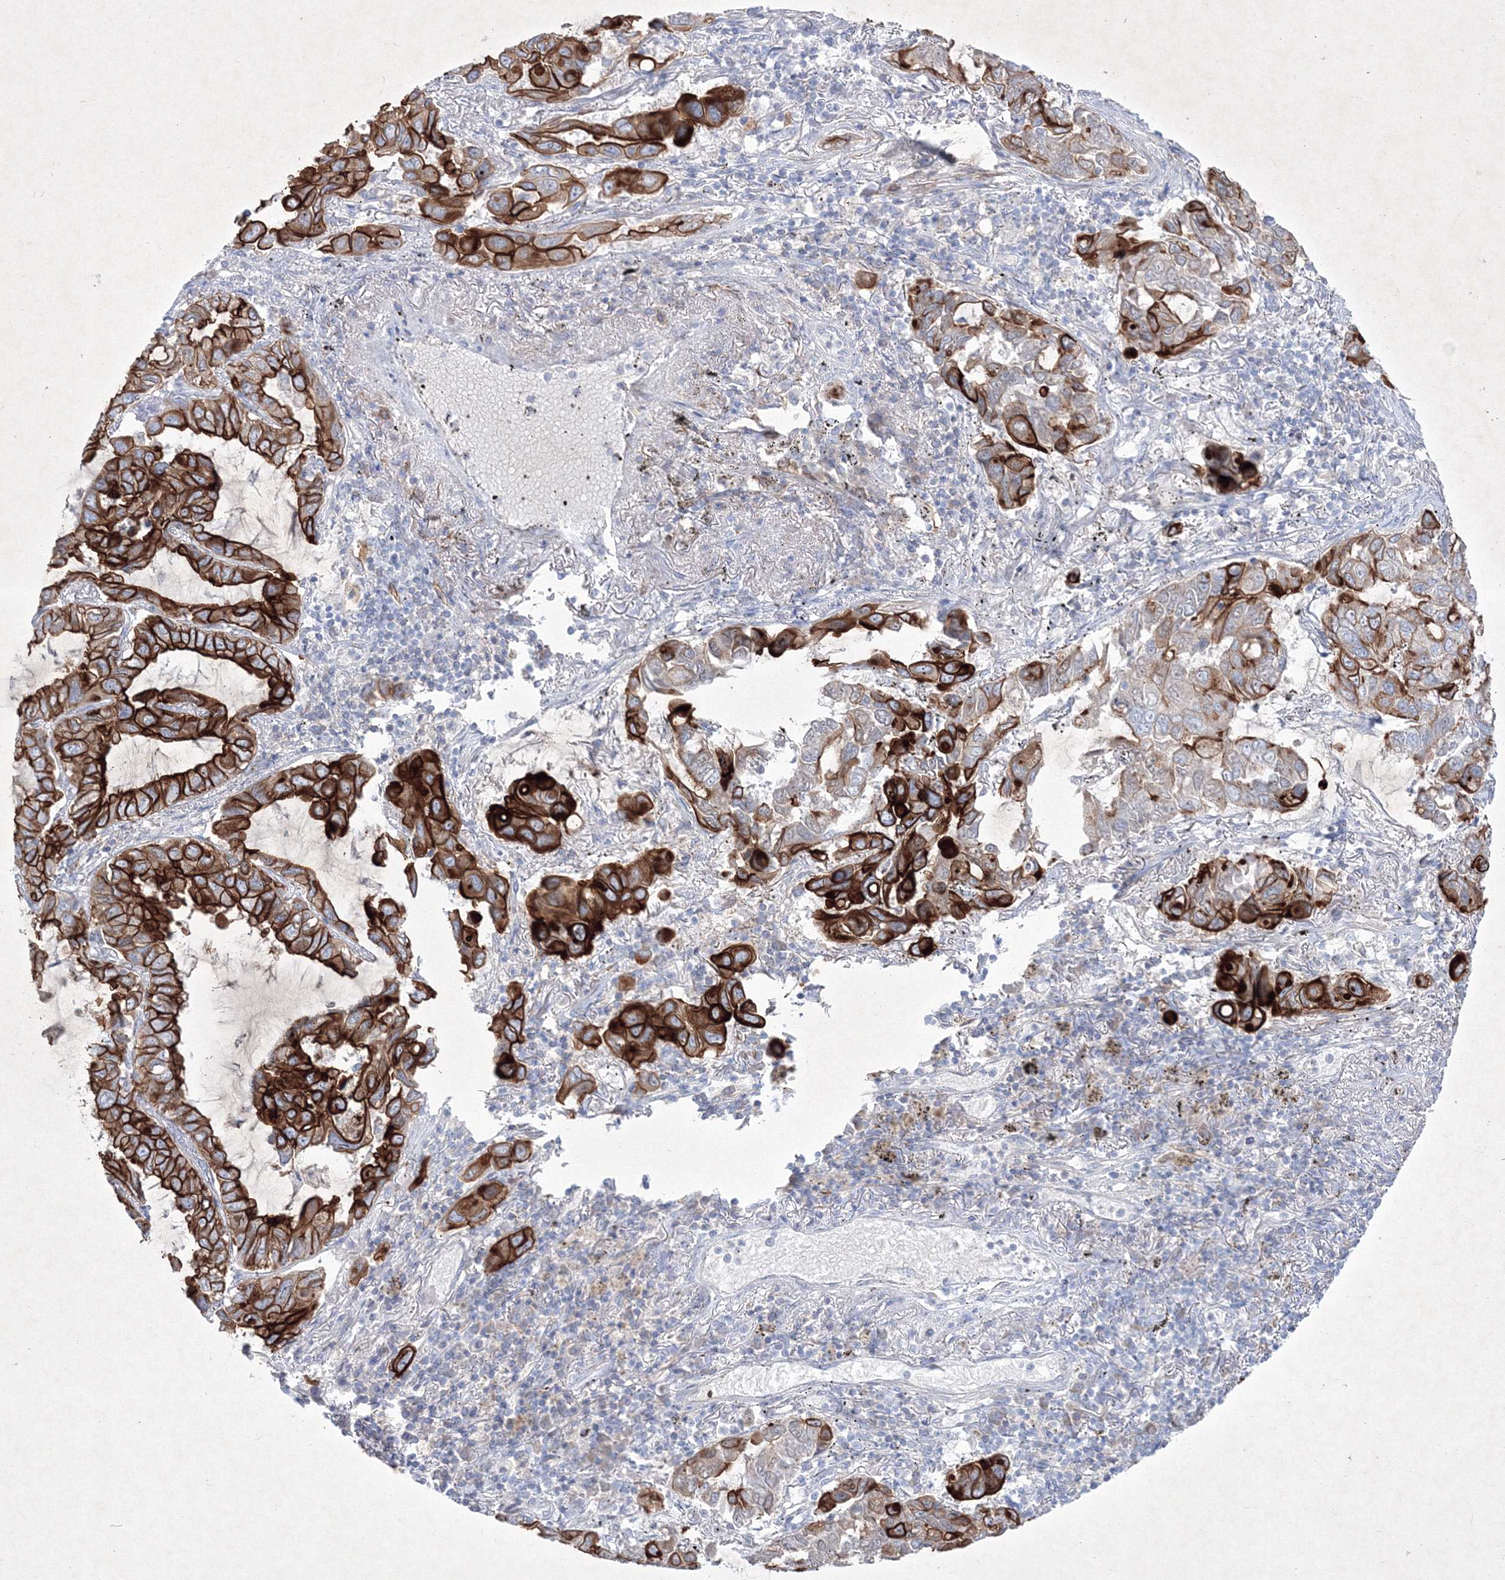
{"staining": {"intensity": "strong", "quantity": ">75%", "location": "cytoplasmic/membranous"}, "tissue": "lung cancer", "cell_type": "Tumor cells", "image_type": "cancer", "snomed": [{"axis": "morphology", "description": "Adenocarcinoma, NOS"}, {"axis": "topography", "description": "Lung"}], "caption": "Lung cancer was stained to show a protein in brown. There is high levels of strong cytoplasmic/membranous staining in approximately >75% of tumor cells.", "gene": "TMEM139", "patient": {"sex": "male", "age": 64}}